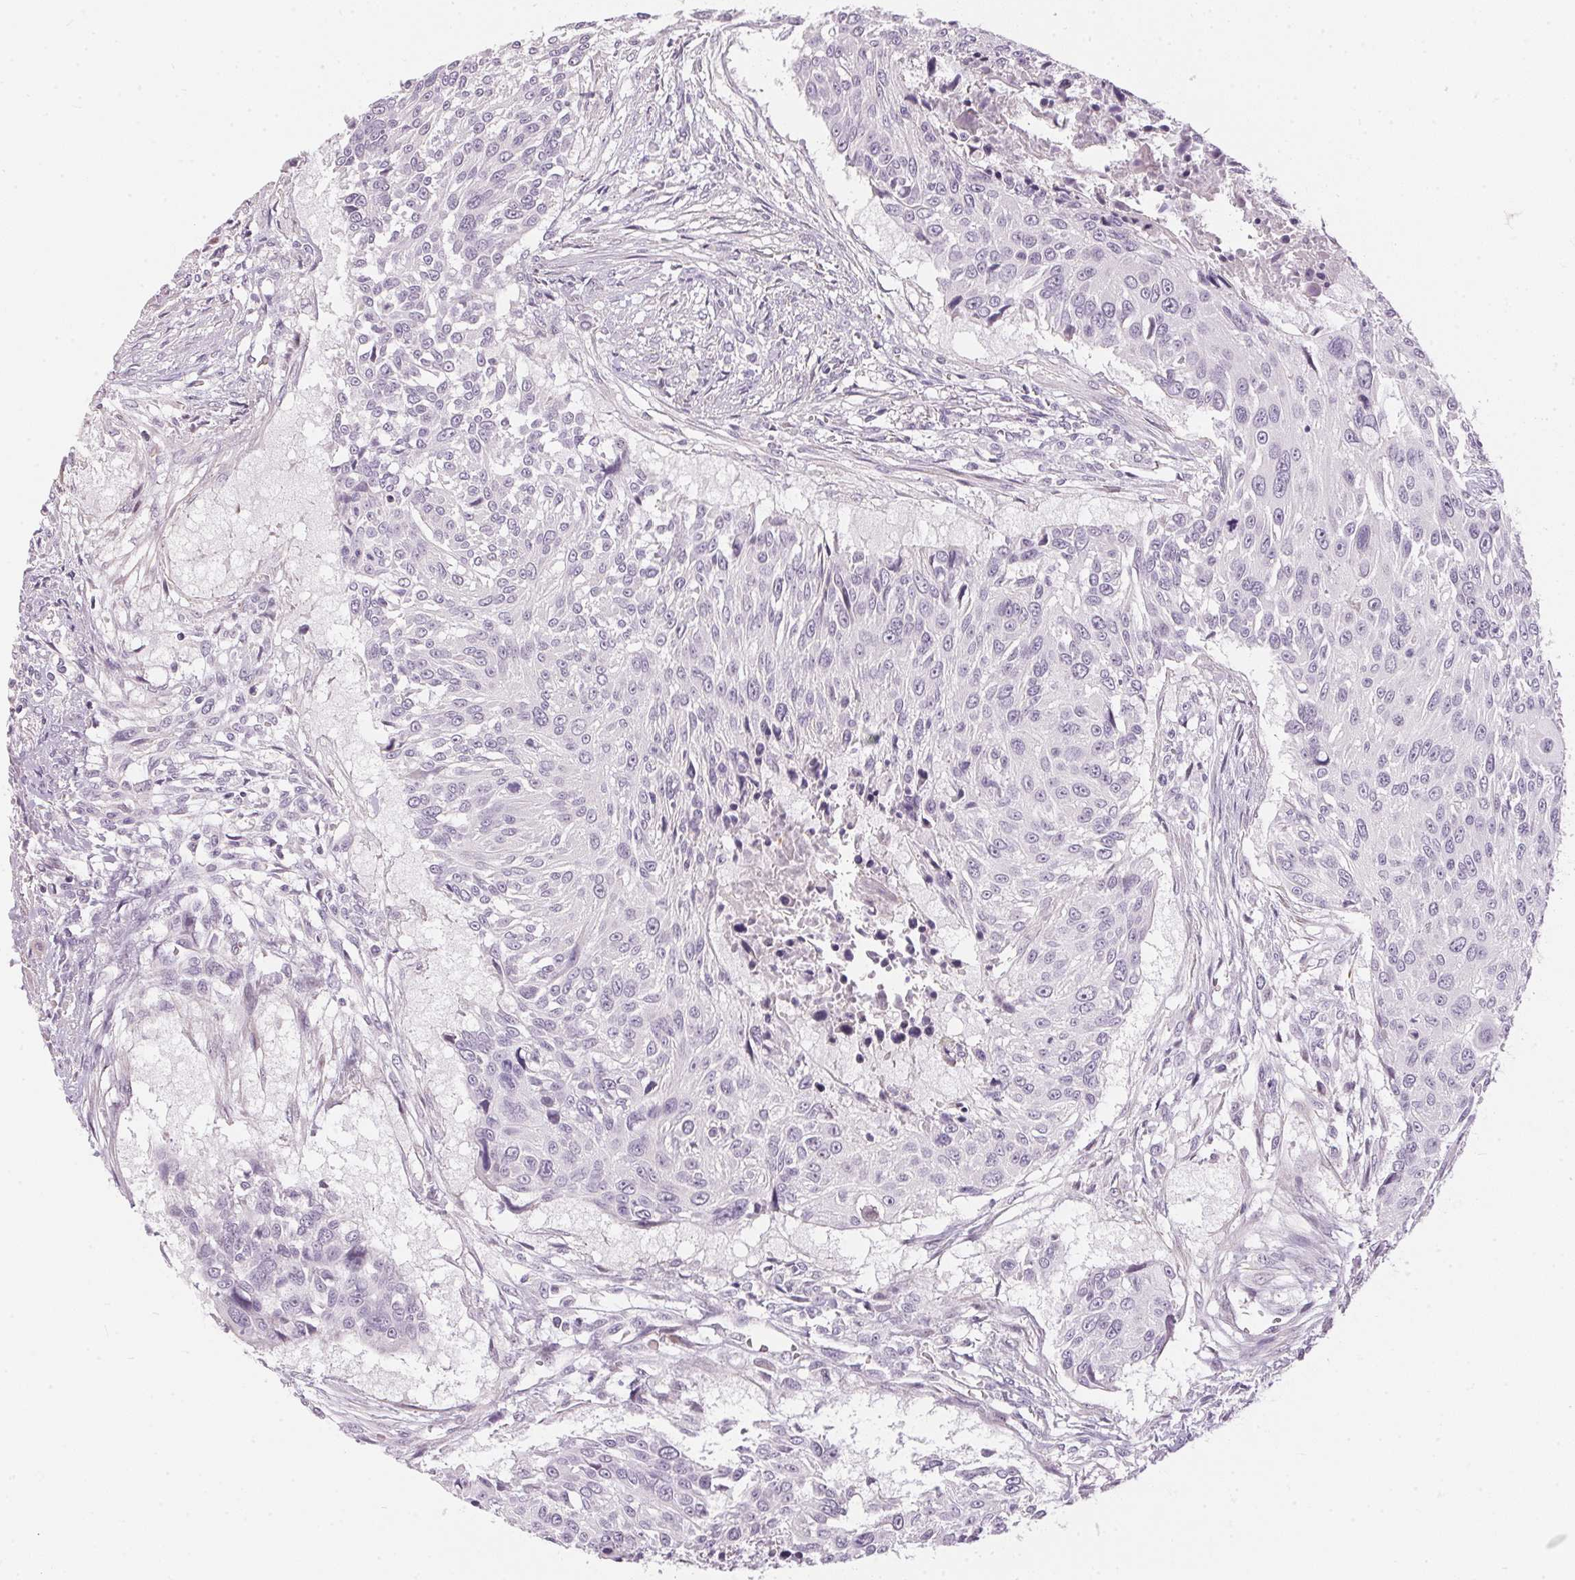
{"staining": {"intensity": "negative", "quantity": "none", "location": "none"}, "tissue": "urothelial cancer", "cell_type": "Tumor cells", "image_type": "cancer", "snomed": [{"axis": "morphology", "description": "Urothelial carcinoma, NOS"}, {"axis": "topography", "description": "Urinary bladder"}], "caption": "IHC of human urothelial cancer displays no expression in tumor cells.", "gene": "GDAP1L1", "patient": {"sex": "male", "age": 55}}